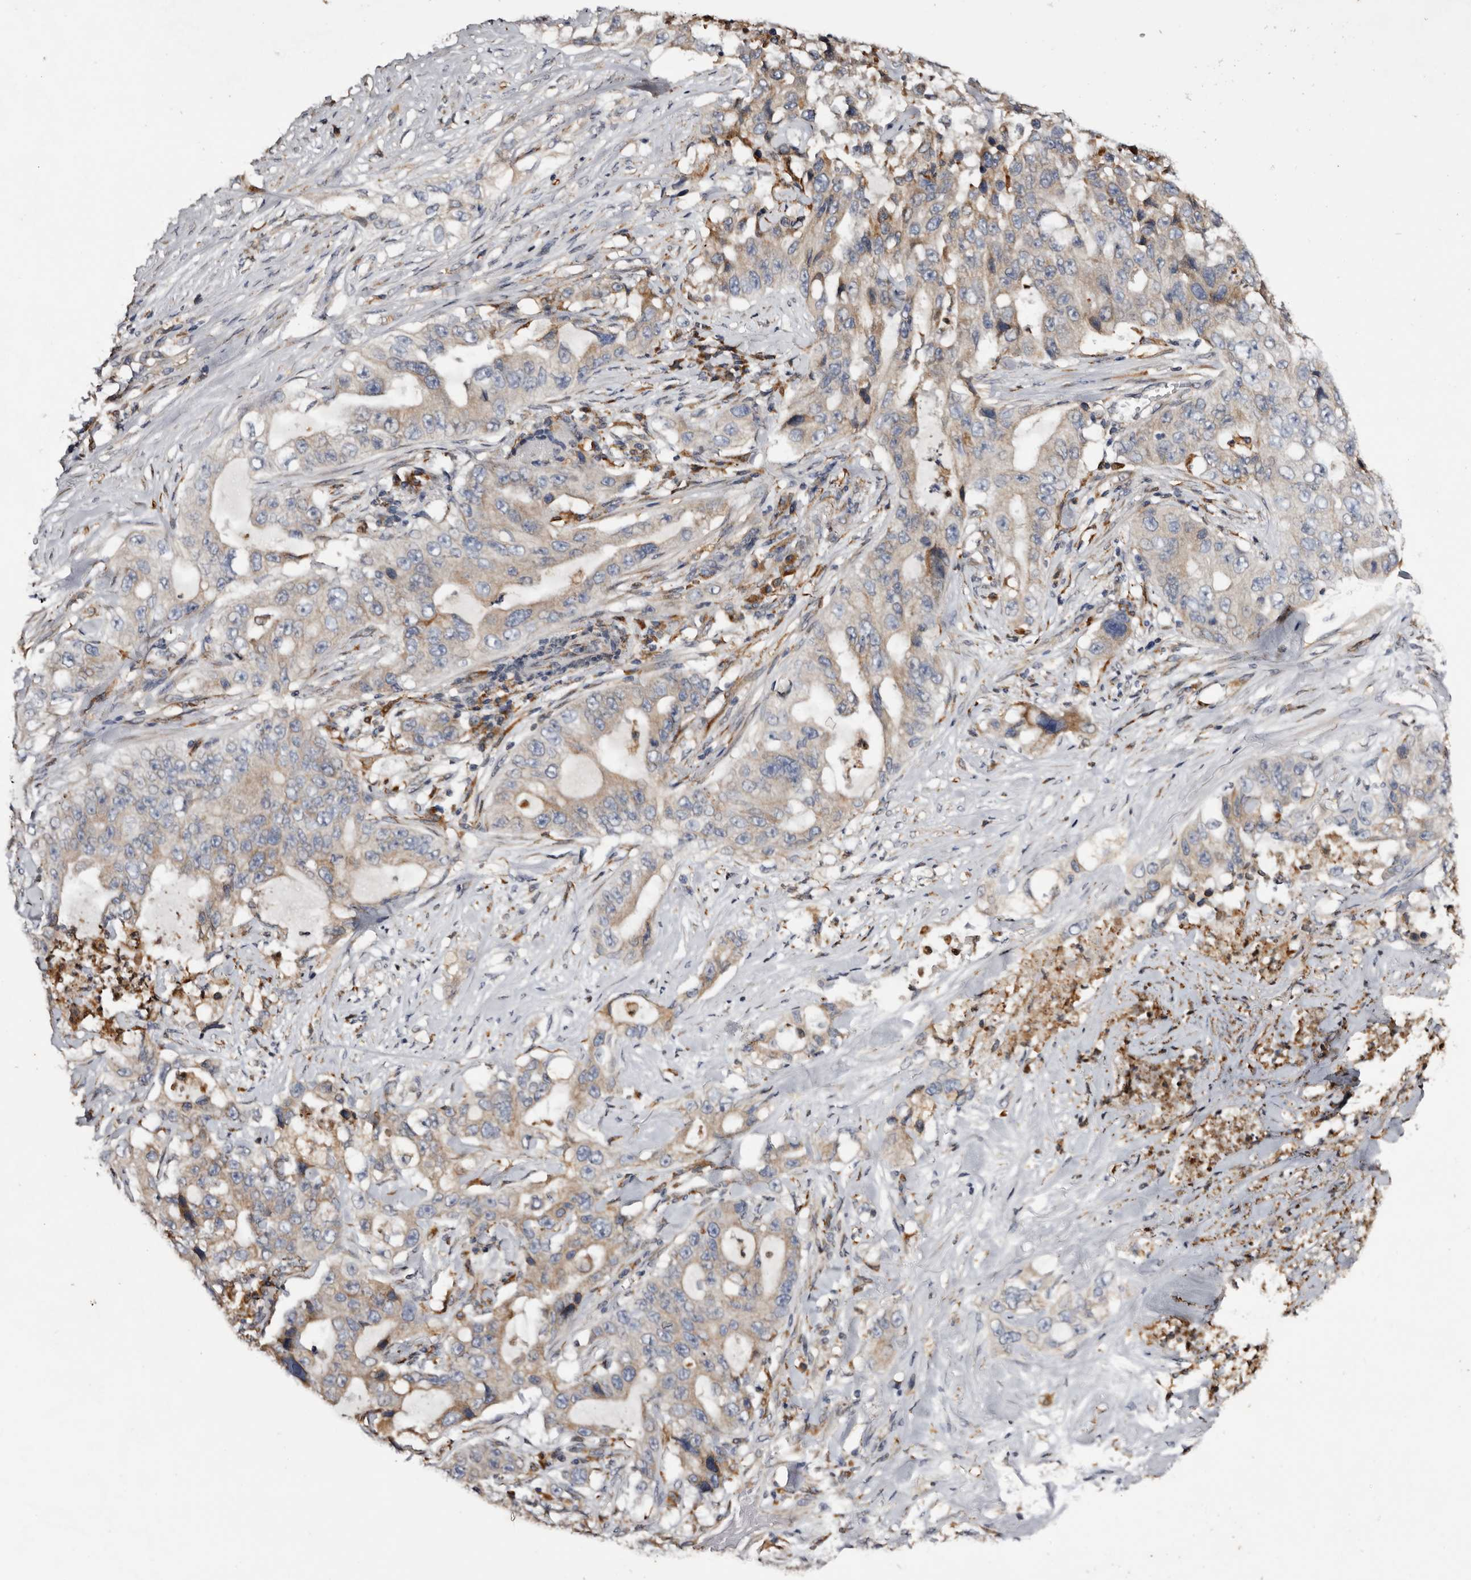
{"staining": {"intensity": "weak", "quantity": "25%-75%", "location": "cytoplasmic/membranous"}, "tissue": "lung cancer", "cell_type": "Tumor cells", "image_type": "cancer", "snomed": [{"axis": "morphology", "description": "Adenocarcinoma, NOS"}, {"axis": "topography", "description": "Lung"}], "caption": "Human lung cancer stained with a brown dye shows weak cytoplasmic/membranous positive positivity in about 25%-75% of tumor cells.", "gene": "INKA2", "patient": {"sex": "female", "age": 51}}